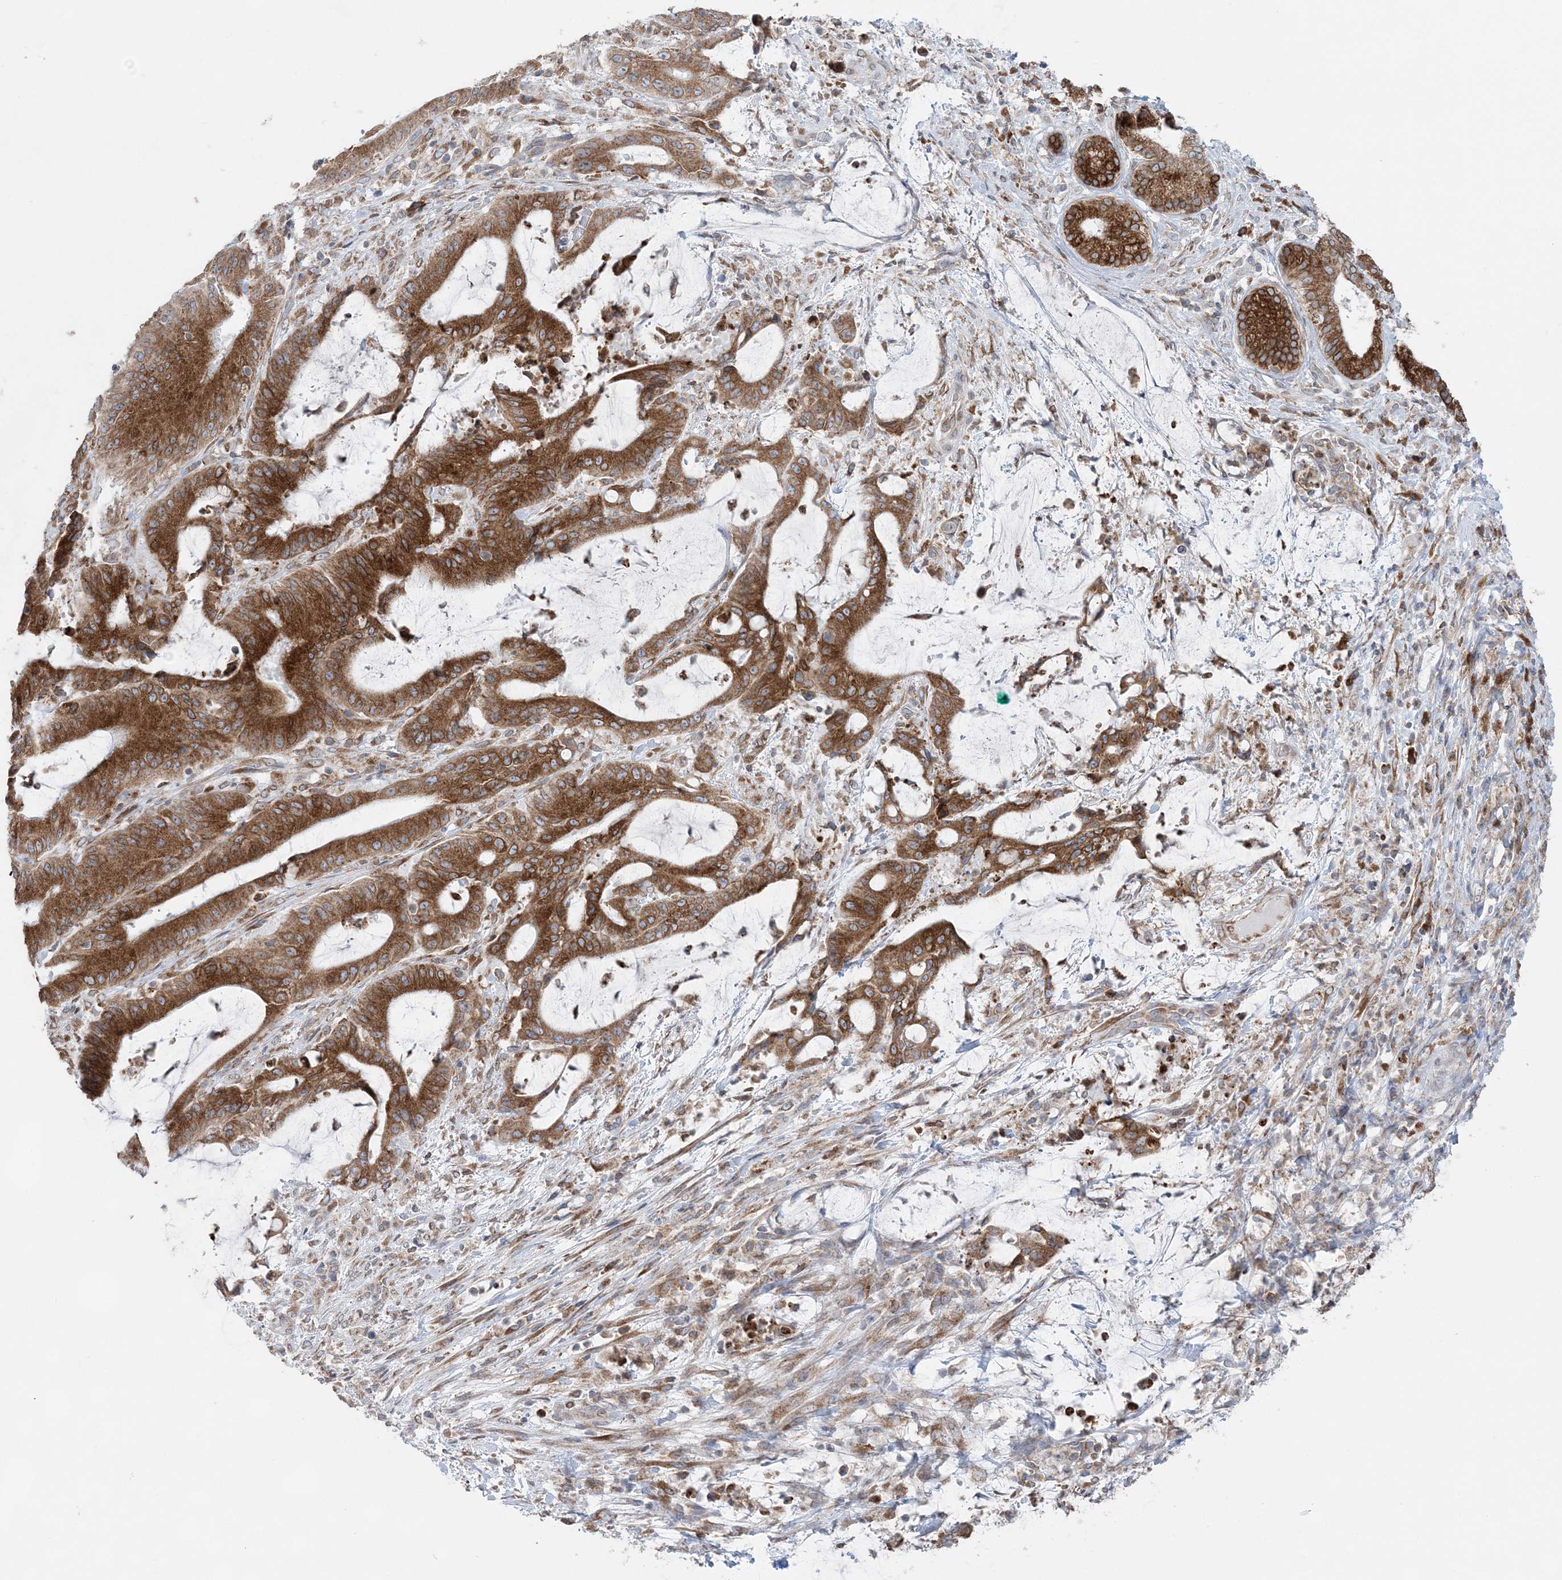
{"staining": {"intensity": "strong", "quantity": ">75%", "location": "cytoplasmic/membranous"}, "tissue": "liver cancer", "cell_type": "Tumor cells", "image_type": "cancer", "snomed": [{"axis": "morphology", "description": "Normal tissue, NOS"}, {"axis": "morphology", "description": "Cholangiocarcinoma"}, {"axis": "topography", "description": "Liver"}, {"axis": "topography", "description": "Peripheral nerve tissue"}], "caption": "Liver cholangiocarcinoma stained with a brown dye exhibits strong cytoplasmic/membranous positive positivity in approximately >75% of tumor cells.", "gene": "TMED10", "patient": {"sex": "female", "age": 73}}